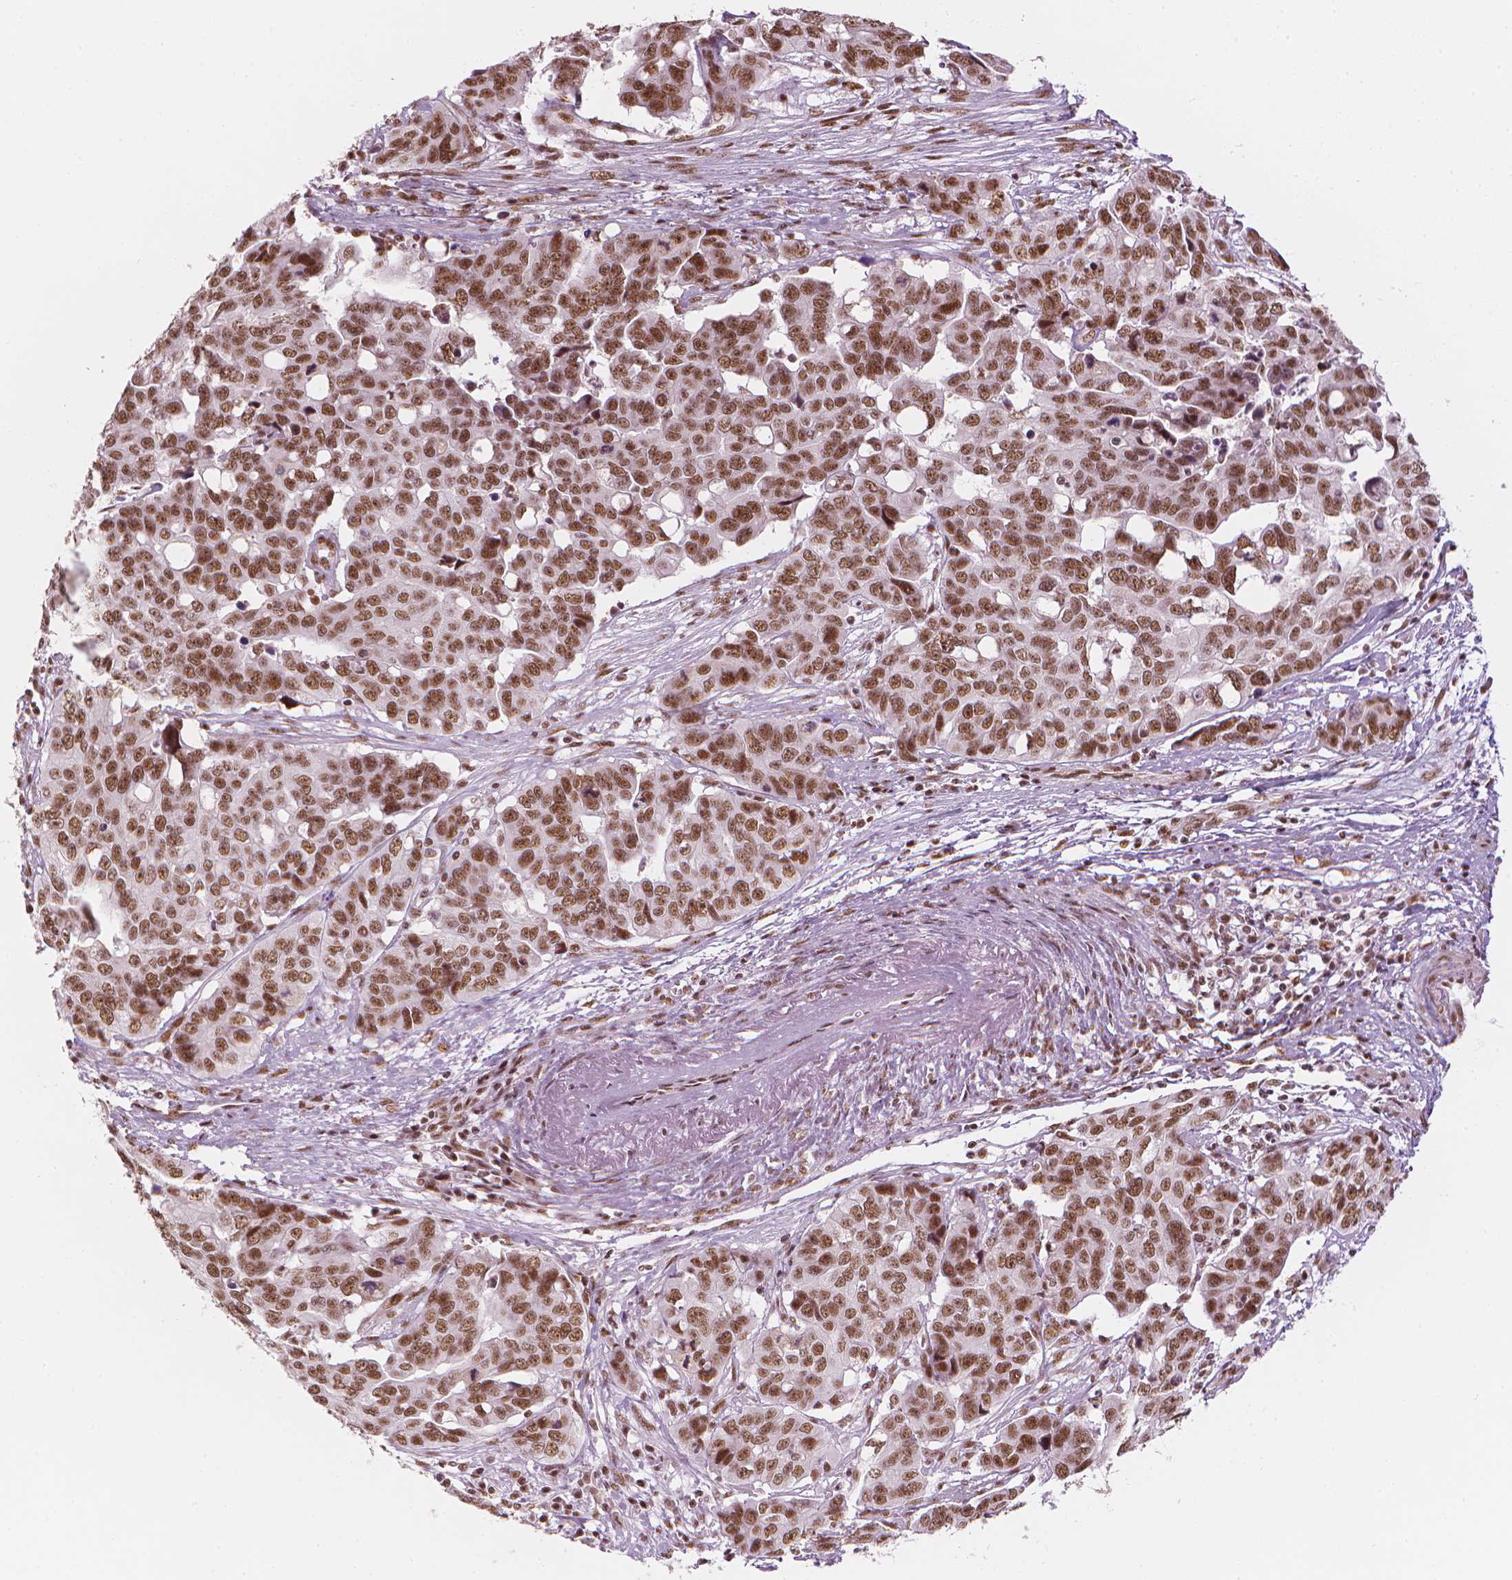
{"staining": {"intensity": "moderate", "quantity": ">75%", "location": "nuclear"}, "tissue": "ovarian cancer", "cell_type": "Tumor cells", "image_type": "cancer", "snomed": [{"axis": "morphology", "description": "Carcinoma, endometroid"}, {"axis": "topography", "description": "Ovary"}], "caption": "An image showing moderate nuclear staining in about >75% of tumor cells in endometroid carcinoma (ovarian), as visualized by brown immunohistochemical staining.", "gene": "ELF2", "patient": {"sex": "female", "age": 78}}